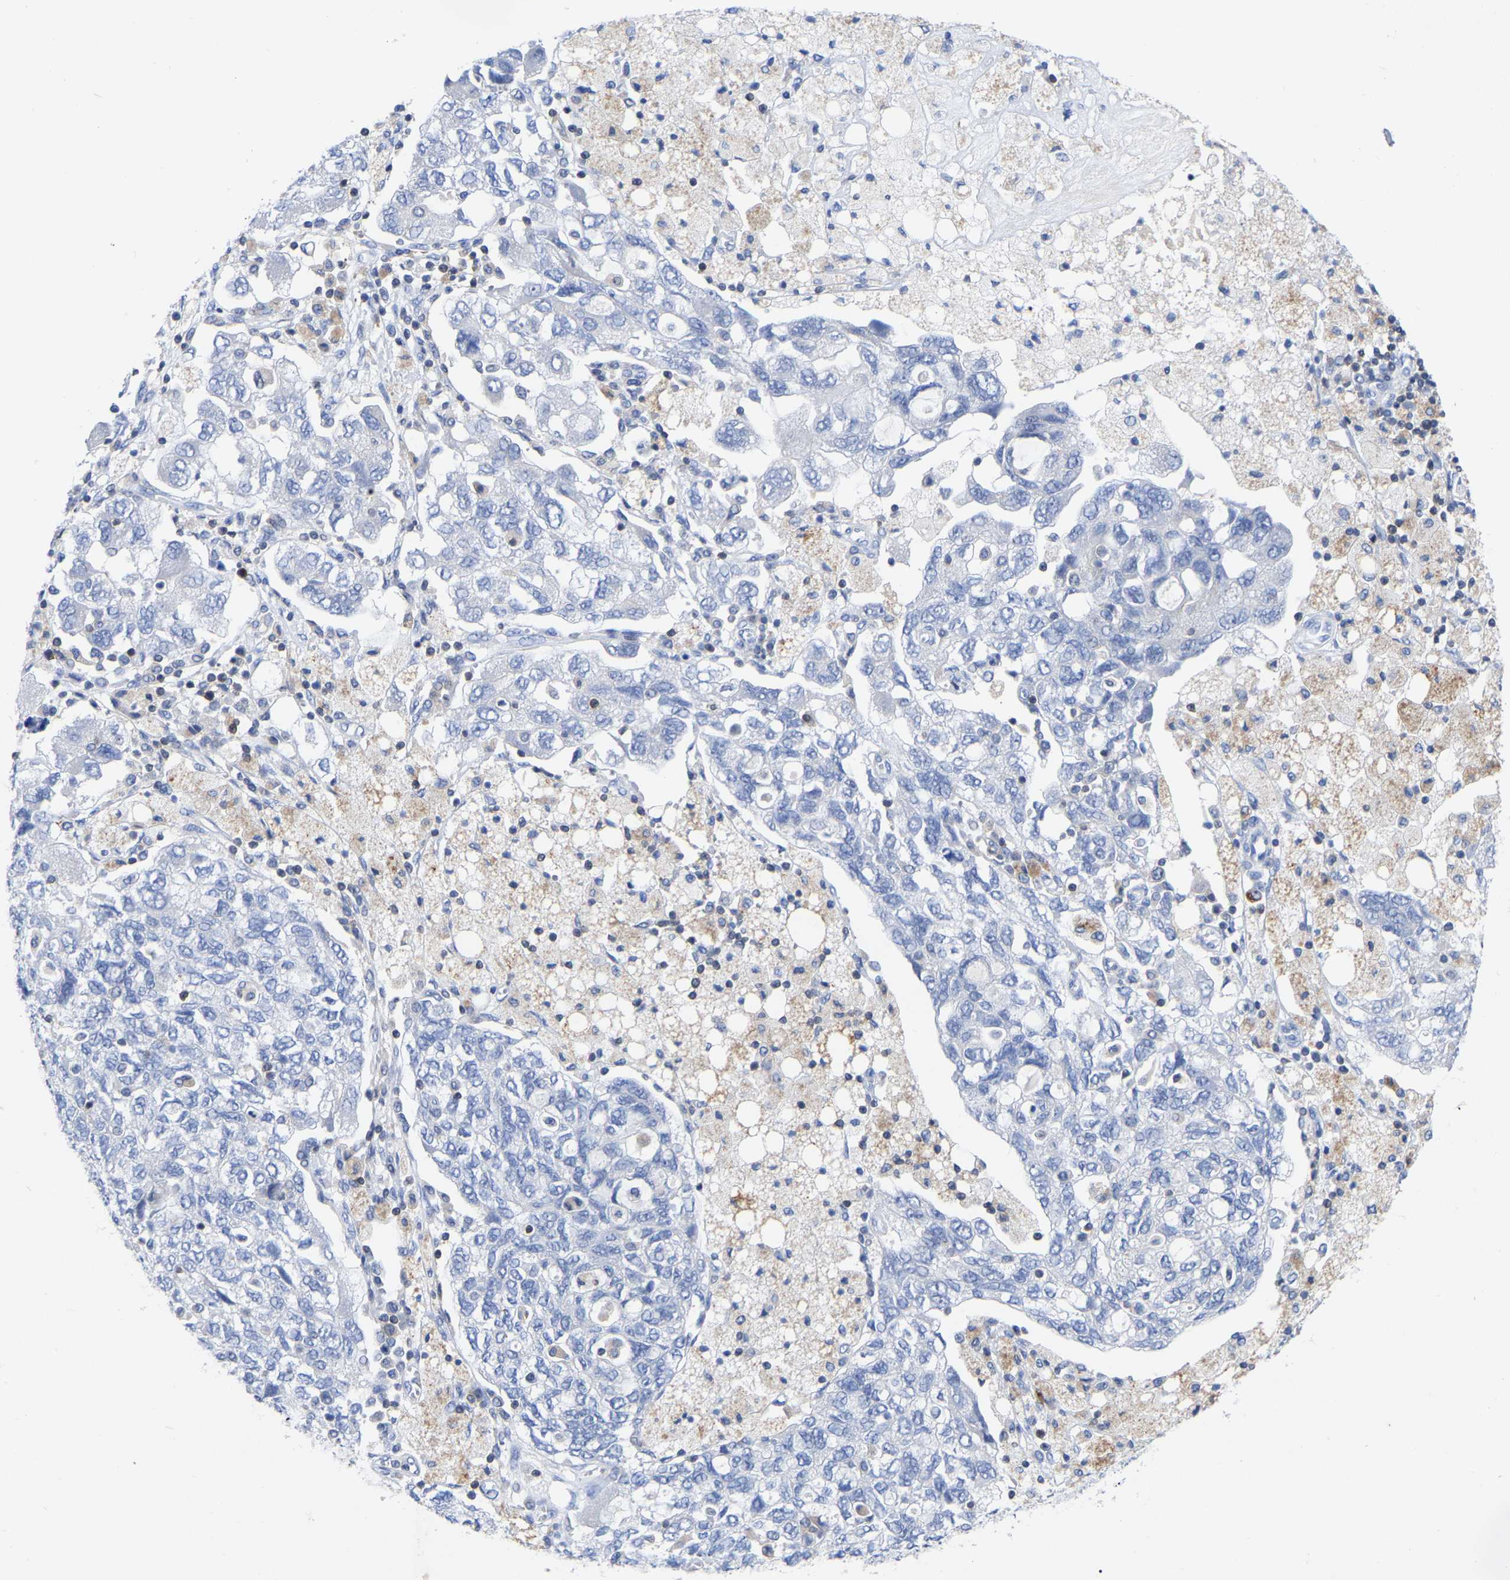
{"staining": {"intensity": "negative", "quantity": "none", "location": "none"}, "tissue": "ovarian cancer", "cell_type": "Tumor cells", "image_type": "cancer", "snomed": [{"axis": "morphology", "description": "Carcinoma, NOS"}, {"axis": "morphology", "description": "Cystadenocarcinoma, serous, NOS"}, {"axis": "topography", "description": "Ovary"}], "caption": "Tumor cells are negative for protein expression in human ovarian cancer.", "gene": "PTPN7", "patient": {"sex": "female", "age": 69}}